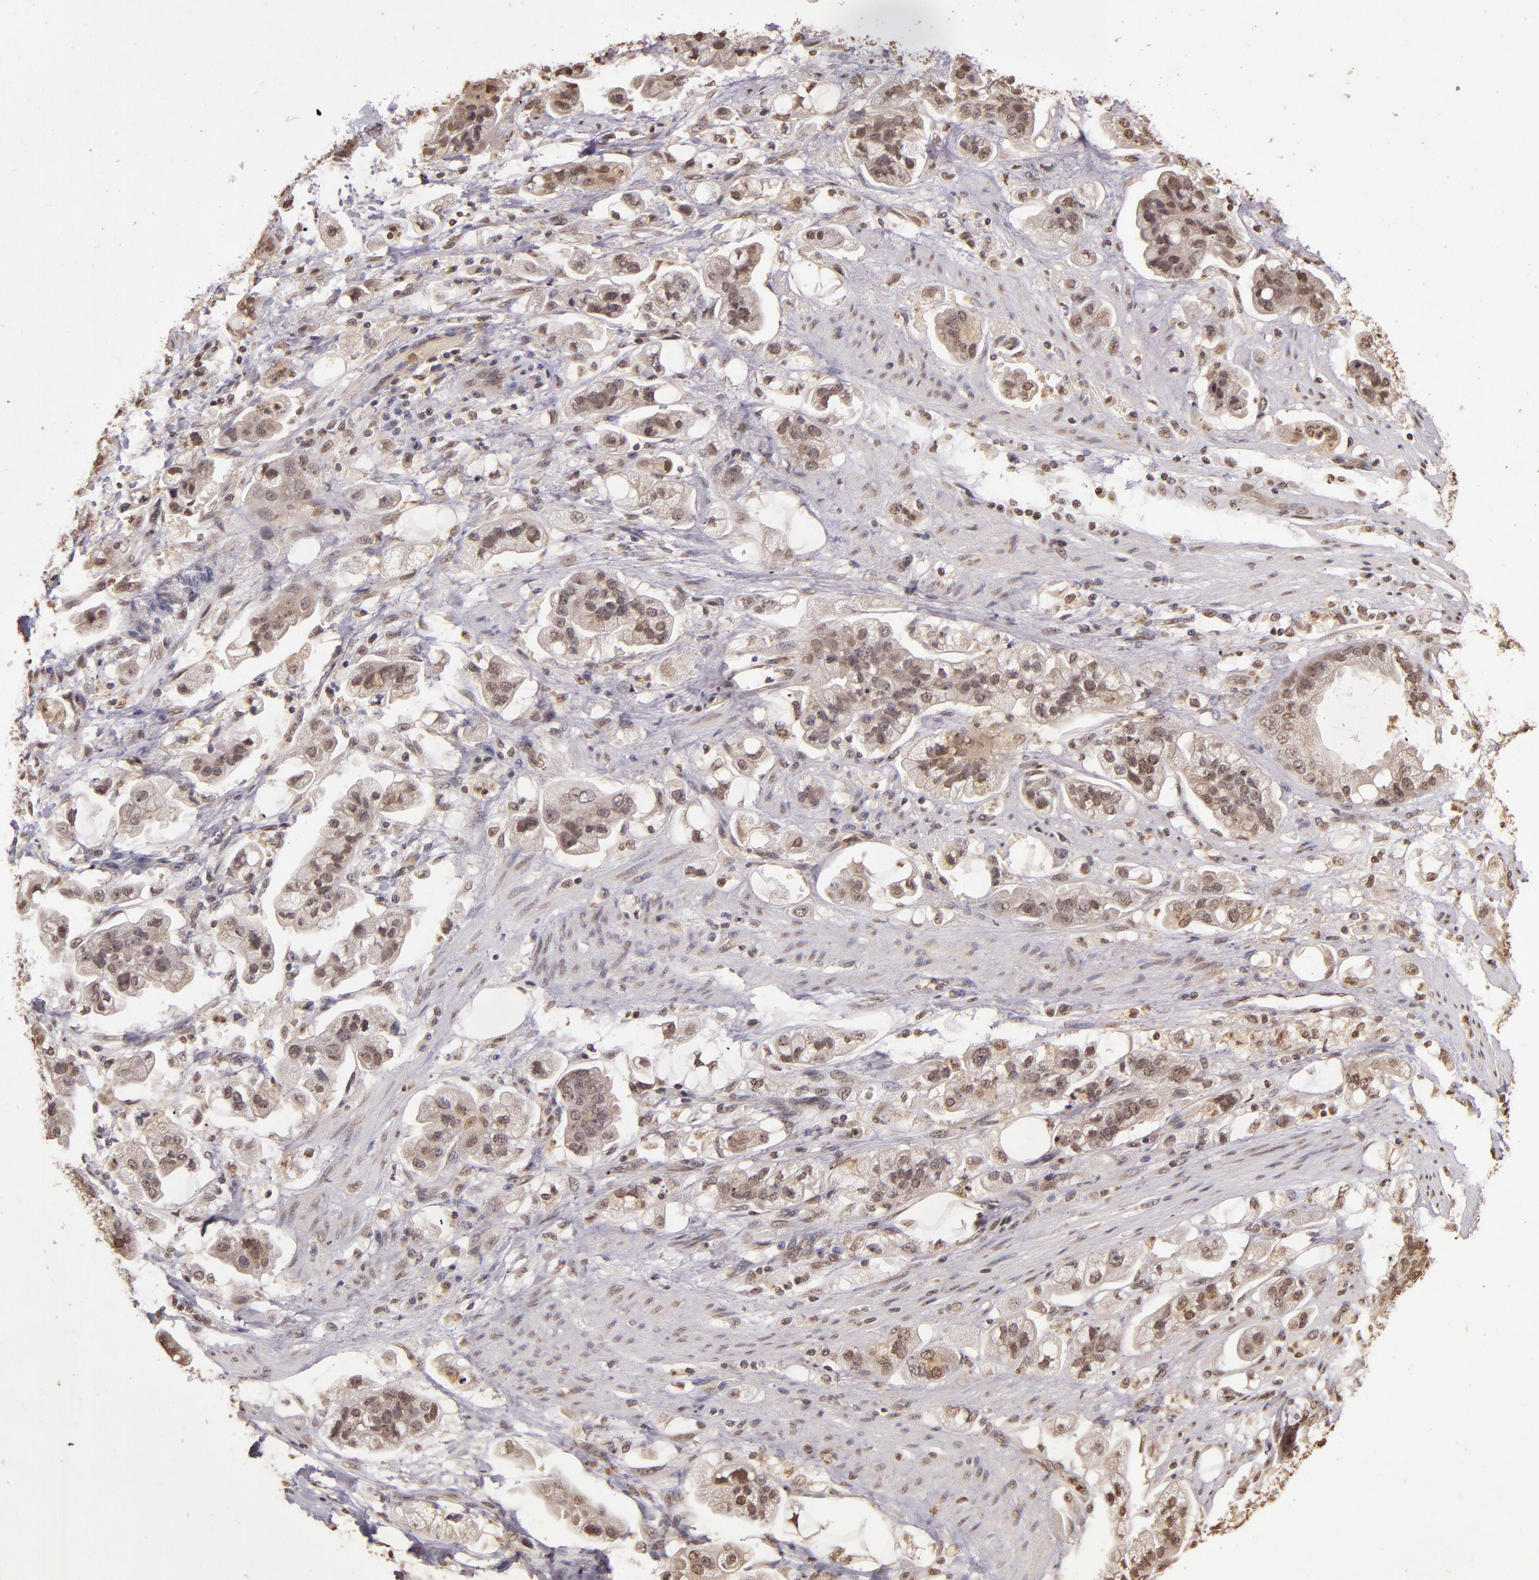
{"staining": {"intensity": "weak", "quantity": ">75%", "location": "cytoplasmic/membranous,nuclear"}, "tissue": "stomach cancer", "cell_type": "Tumor cells", "image_type": "cancer", "snomed": [{"axis": "morphology", "description": "Adenocarcinoma, NOS"}, {"axis": "topography", "description": "Stomach"}], "caption": "Protein staining of stomach cancer tissue demonstrates weak cytoplasmic/membranous and nuclear positivity in approximately >75% of tumor cells.", "gene": "CUL1", "patient": {"sex": "male", "age": 62}}